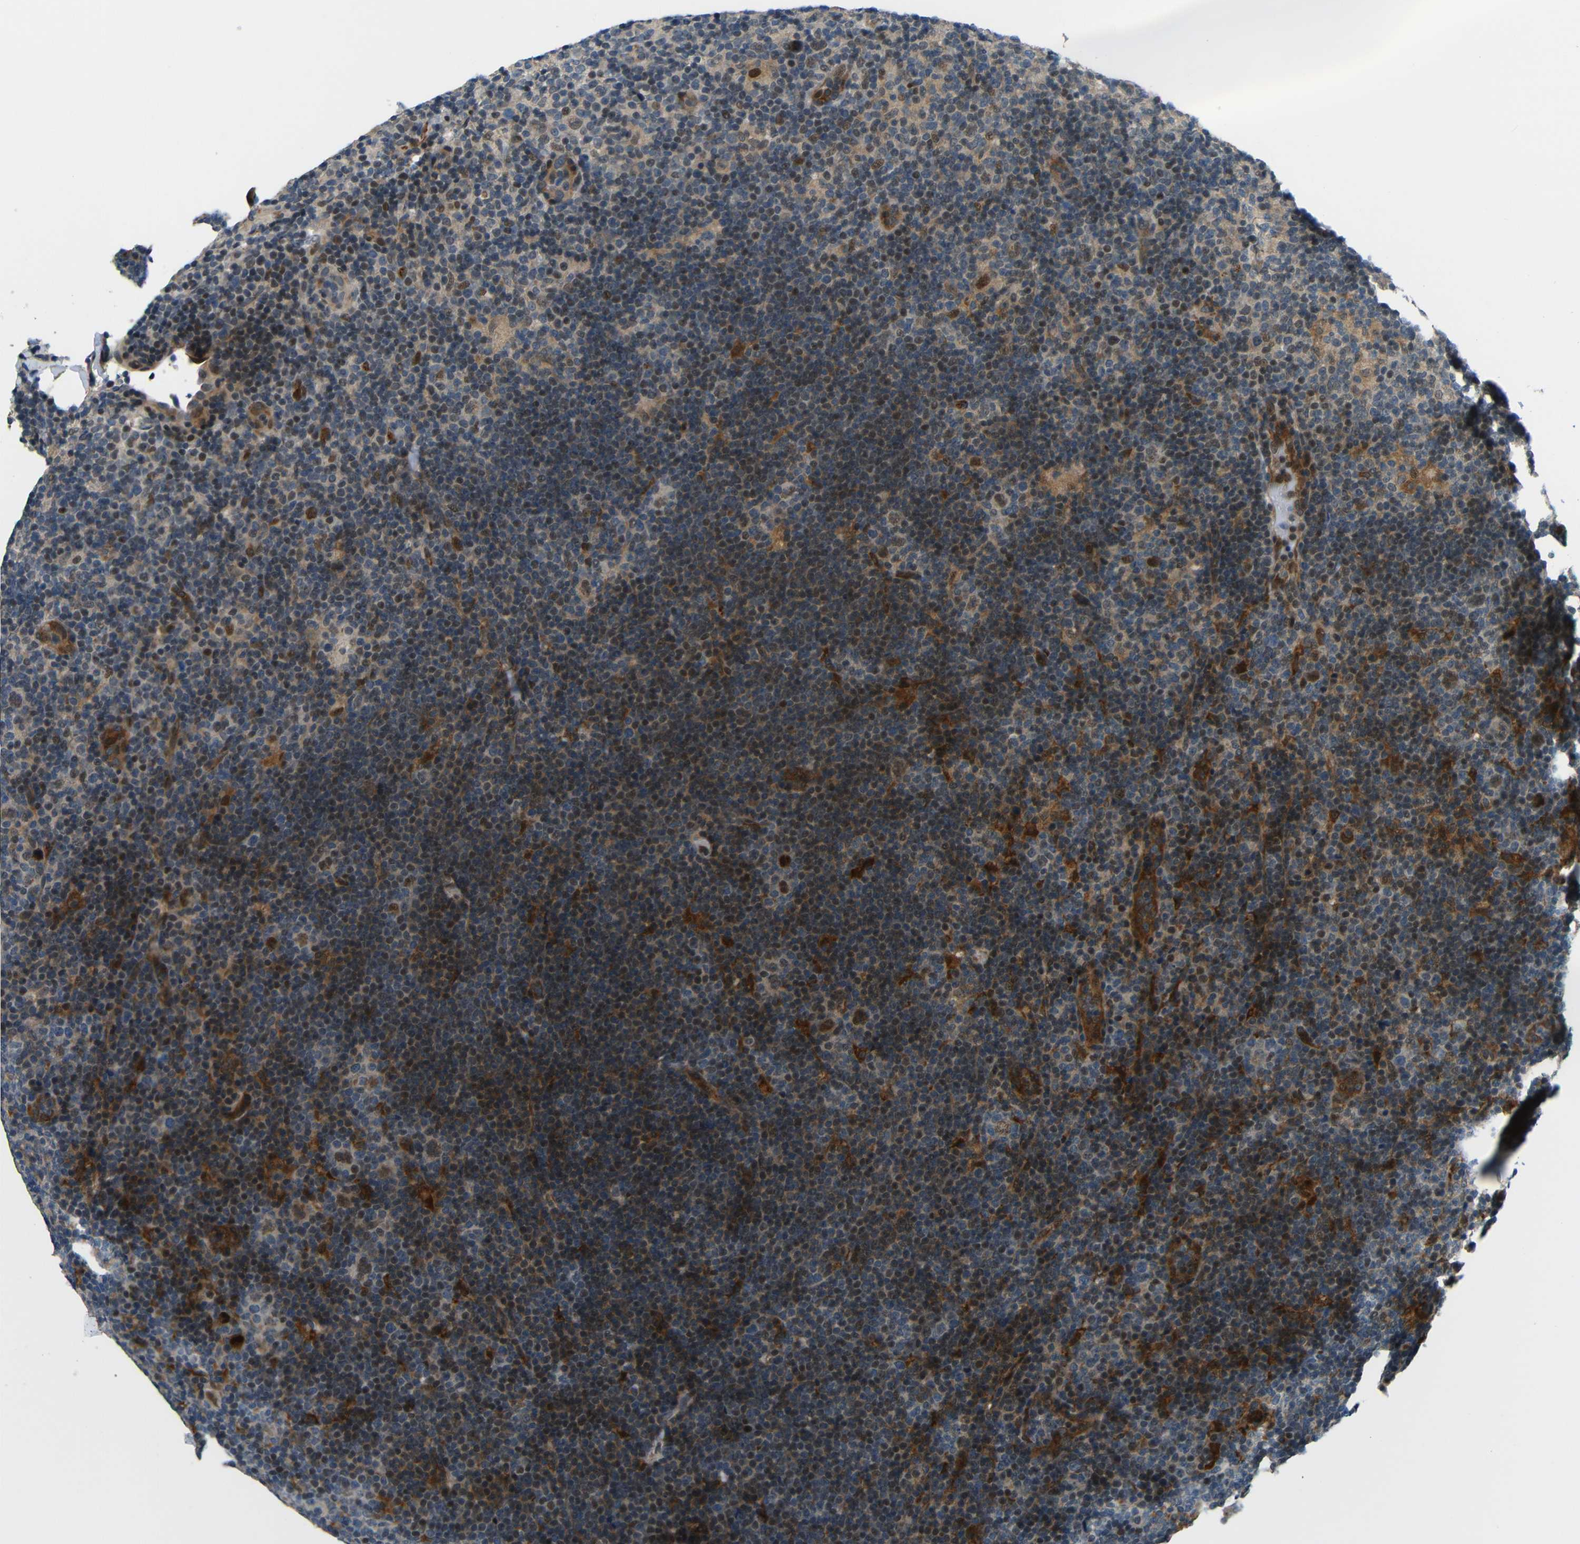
{"staining": {"intensity": "moderate", "quantity": ">75%", "location": "nuclear"}, "tissue": "lymphoma", "cell_type": "Tumor cells", "image_type": "cancer", "snomed": [{"axis": "morphology", "description": "Hodgkin's disease, NOS"}, {"axis": "topography", "description": "Lymph node"}], "caption": "Protein expression analysis of human lymphoma reveals moderate nuclear expression in about >75% of tumor cells. The protein of interest is stained brown, and the nuclei are stained in blue (DAB (3,3'-diaminobenzidine) IHC with brightfield microscopy, high magnification).", "gene": "SYDE1", "patient": {"sex": "female", "age": 57}}